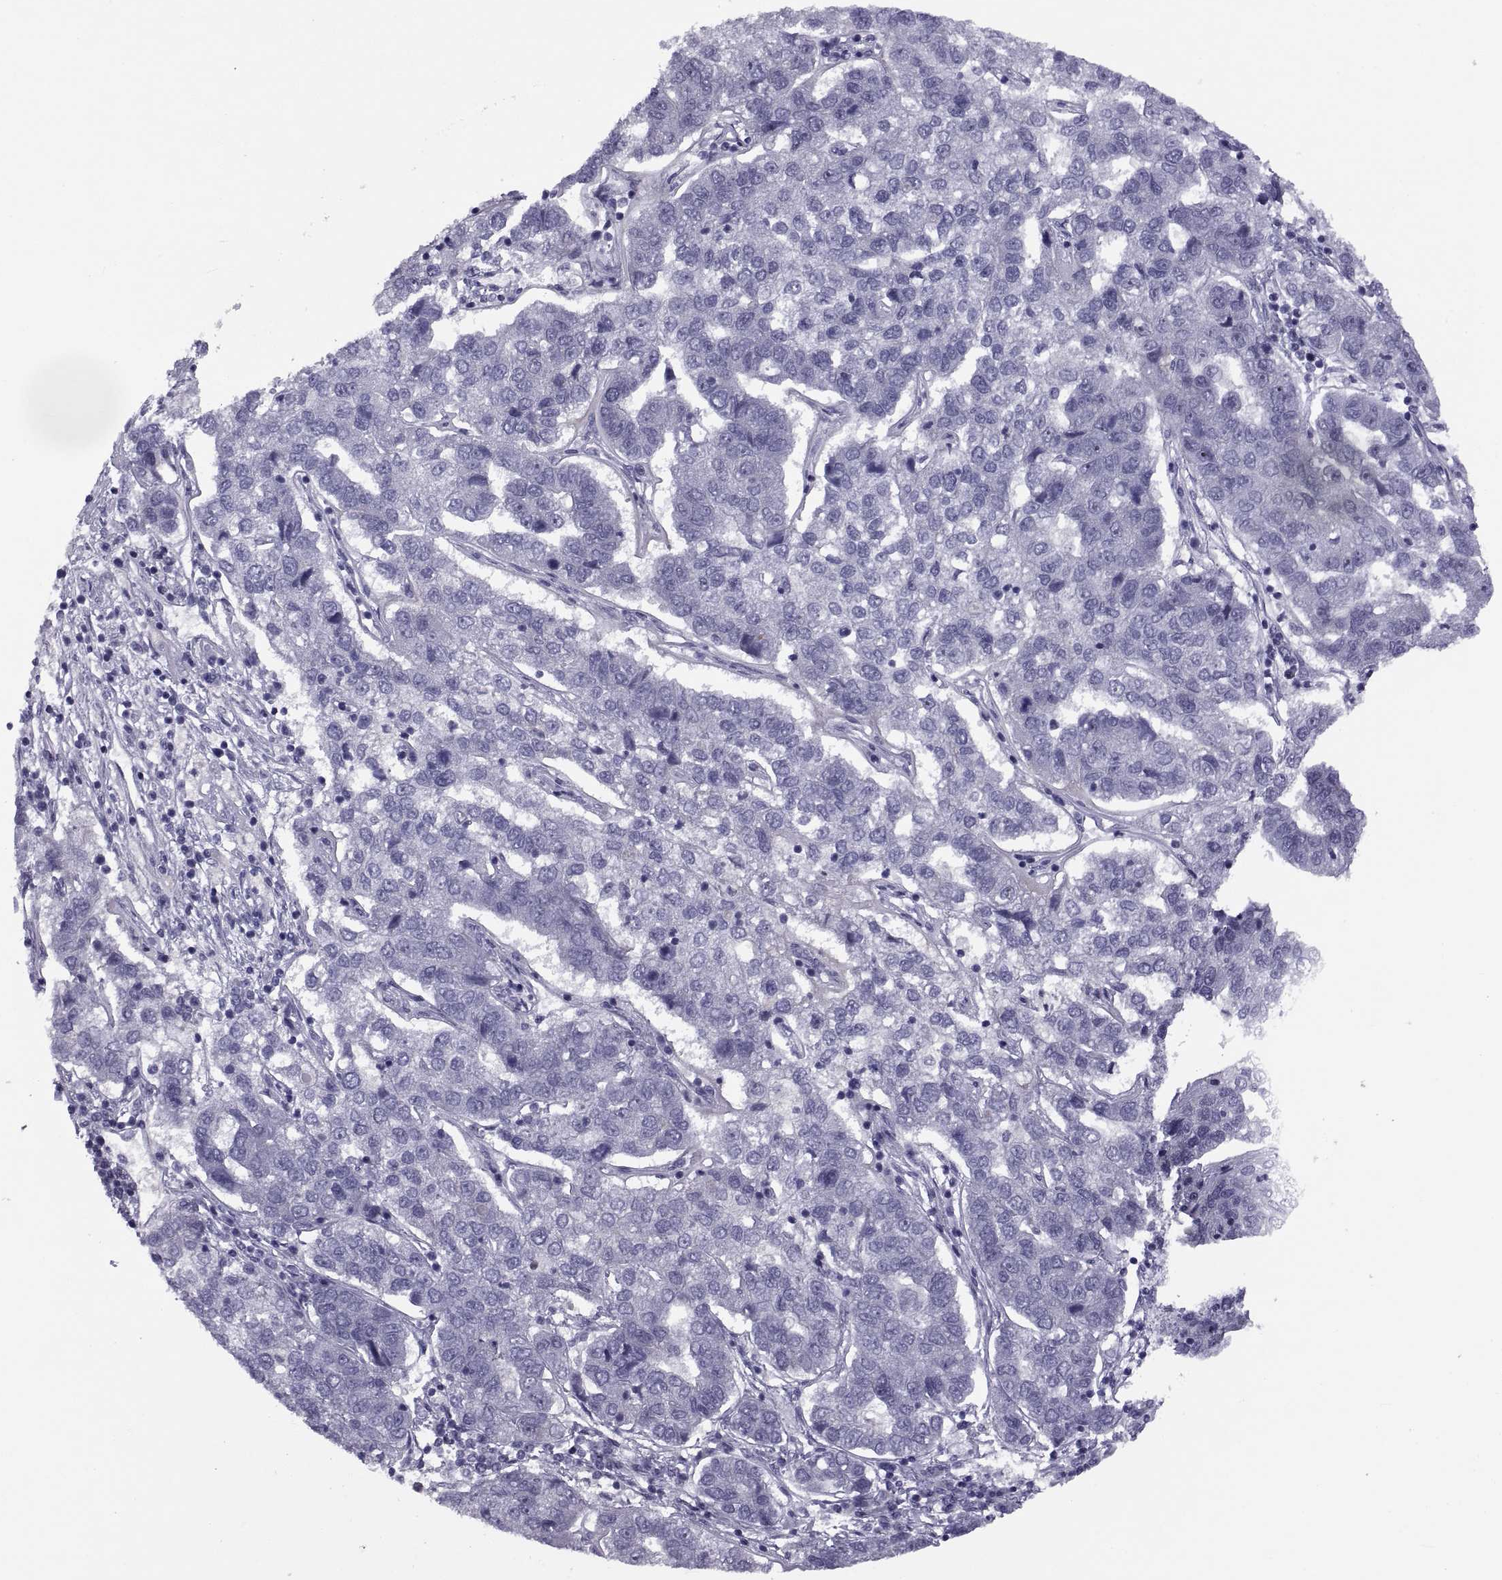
{"staining": {"intensity": "negative", "quantity": "none", "location": "none"}, "tissue": "pancreatic cancer", "cell_type": "Tumor cells", "image_type": "cancer", "snomed": [{"axis": "morphology", "description": "Adenocarcinoma, NOS"}, {"axis": "topography", "description": "Pancreas"}], "caption": "Immunohistochemistry histopathology image of neoplastic tissue: human pancreatic cancer stained with DAB displays no significant protein positivity in tumor cells.", "gene": "TMEM158", "patient": {"sex": "female", "age": 61}}